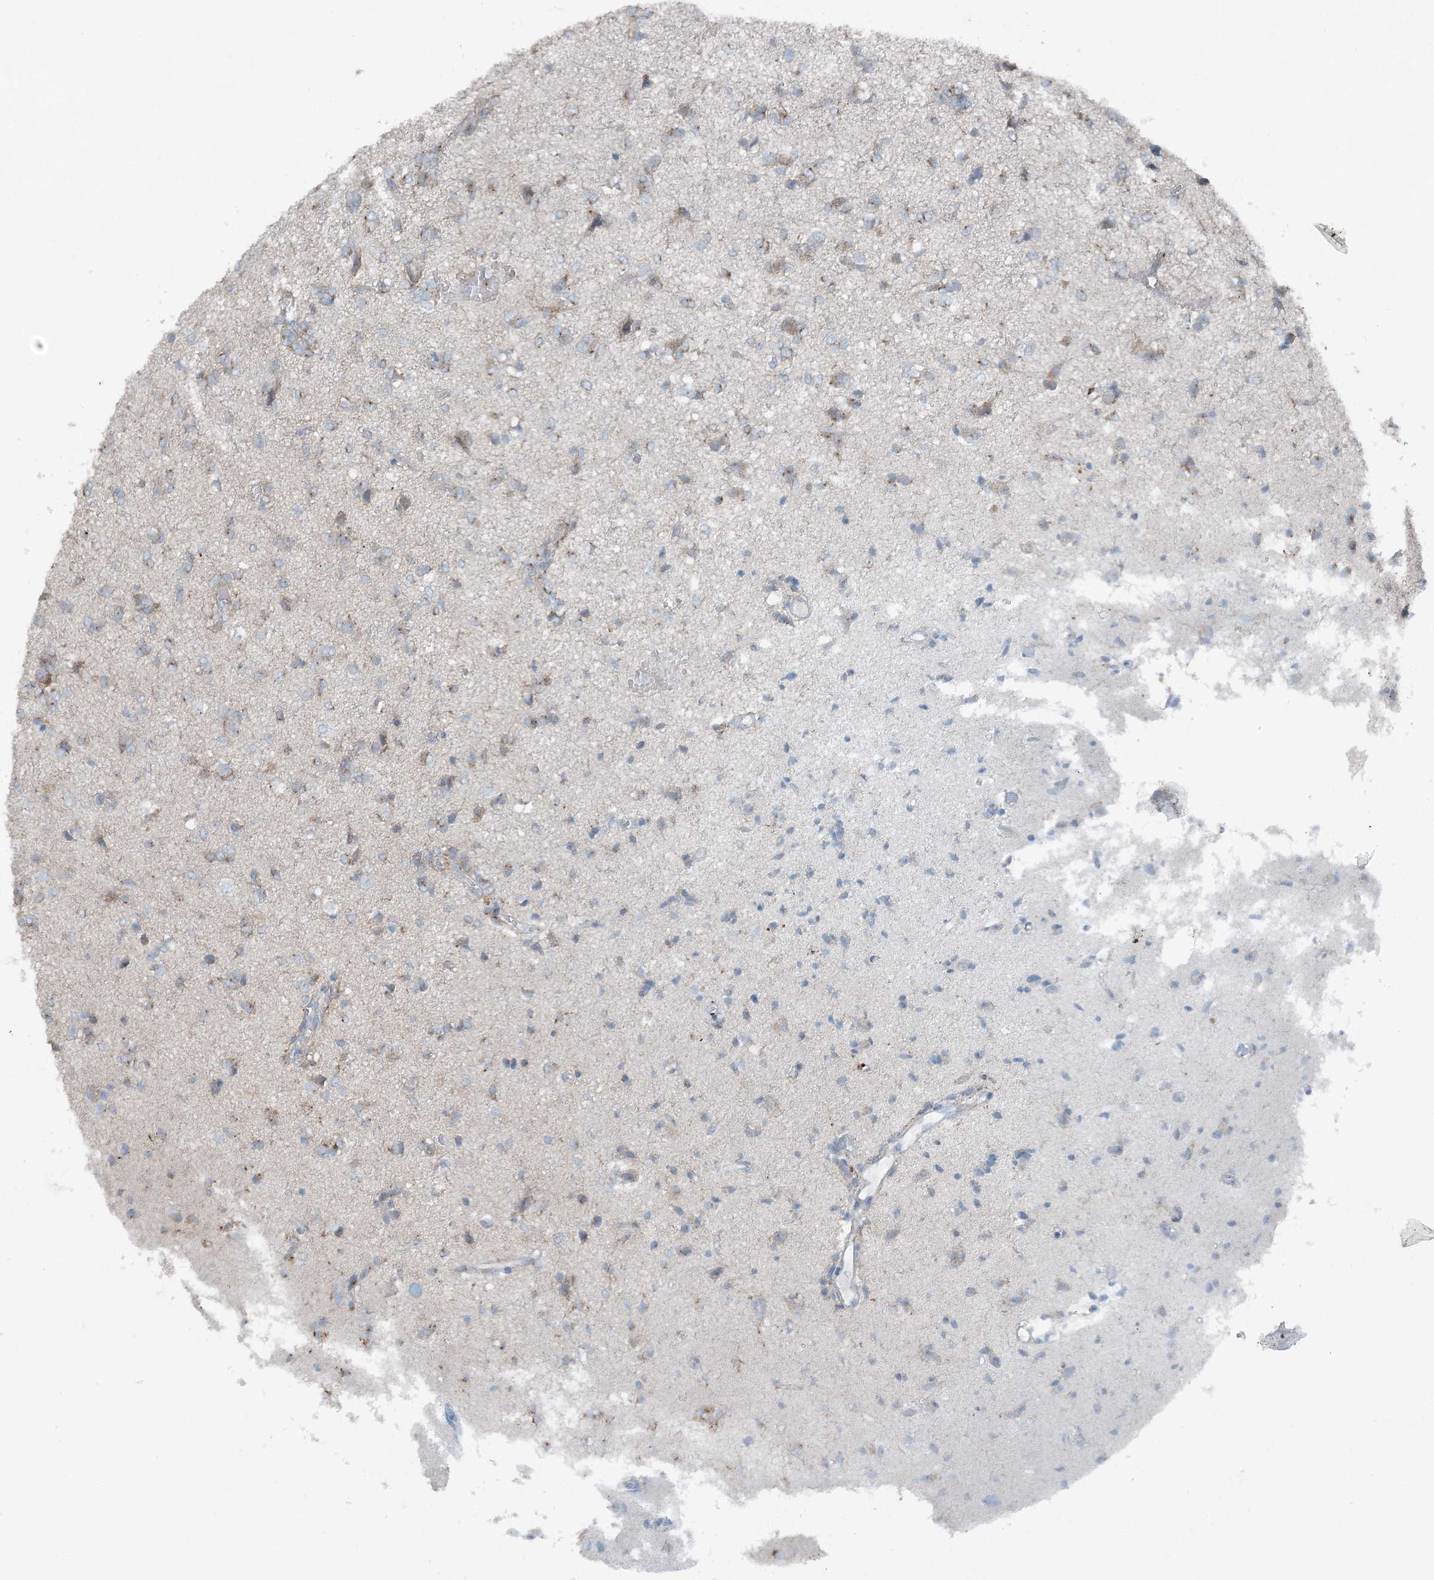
{"staining": {"intensity": "weak", "quantity": "<25%", "location": "cytoplasmic/membranous"}, "tissue": "glioma", "cell_type": "Tumor cells", "image_type": "cancer", "snomed": [{"axis": "morphology", "description": "Glioma, malignant, High grade"}, {"axis": "topography", "description": "Brain"}], "caption": "A micrograph of human malignant glioma (high-grade) is negative for staining in tumor cells. (DAB immunohistochemistry visualized using brightfield microscopy, high magnification).", "gene": "KY", "patient": {"sex": "female", "age": 59}}